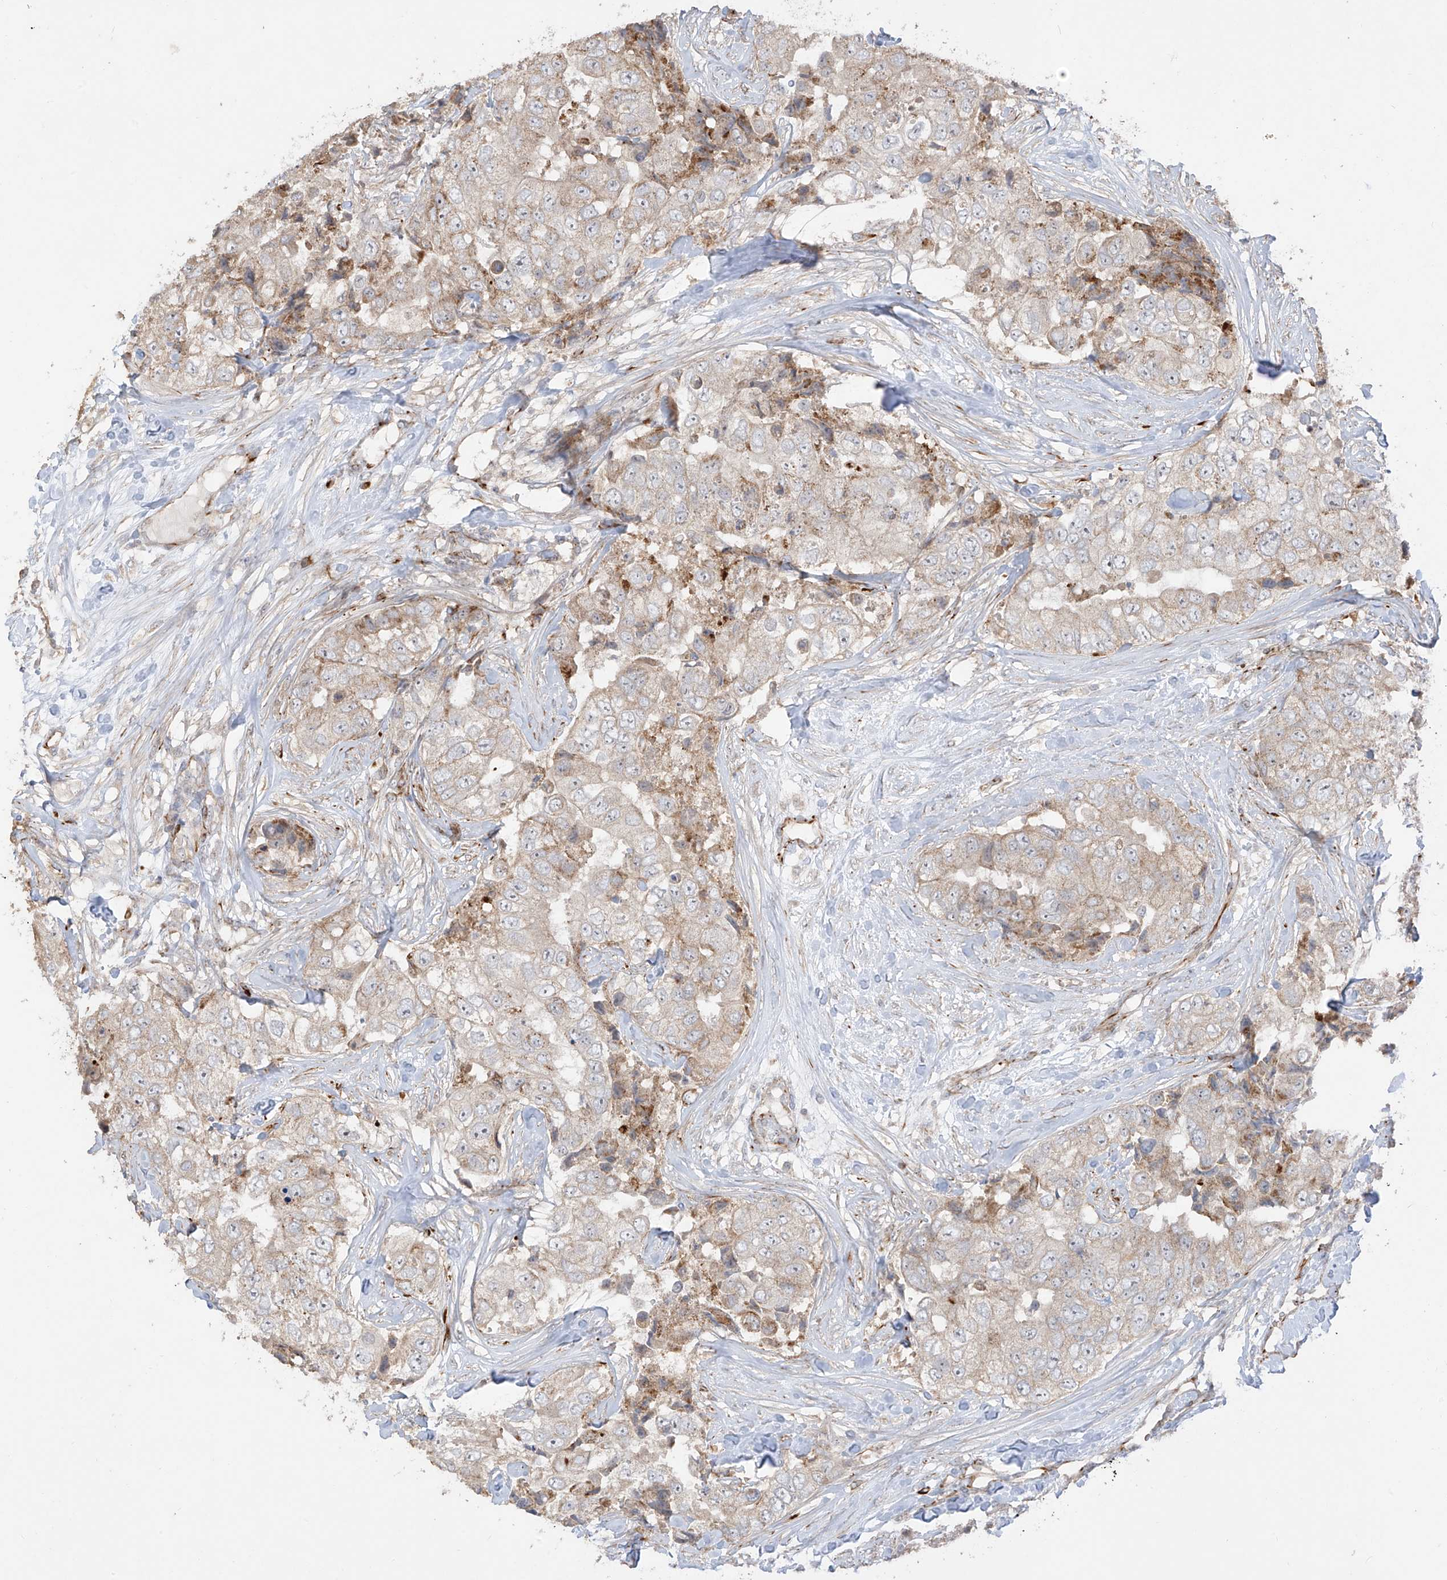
{"staining": {"intensity": "weak", "quantity": "<25%", "location": "cytoplasmic/membranous"}, "tissue": "breast cancer", "cell_type": "Tumor cells", "image_type": "cancer", "snomed": [{"axis": "morphology", "description": "Duct carcinoma"}, {"axis": "topography", "description": "Breast"}], "caption": "Immunohistochemical staining of human breast cancer (intraductal carcinoma) shows no significant expression in tumor cells.", "gene": "DCDC2", "patient": {"sex": "female", "age": 62}}